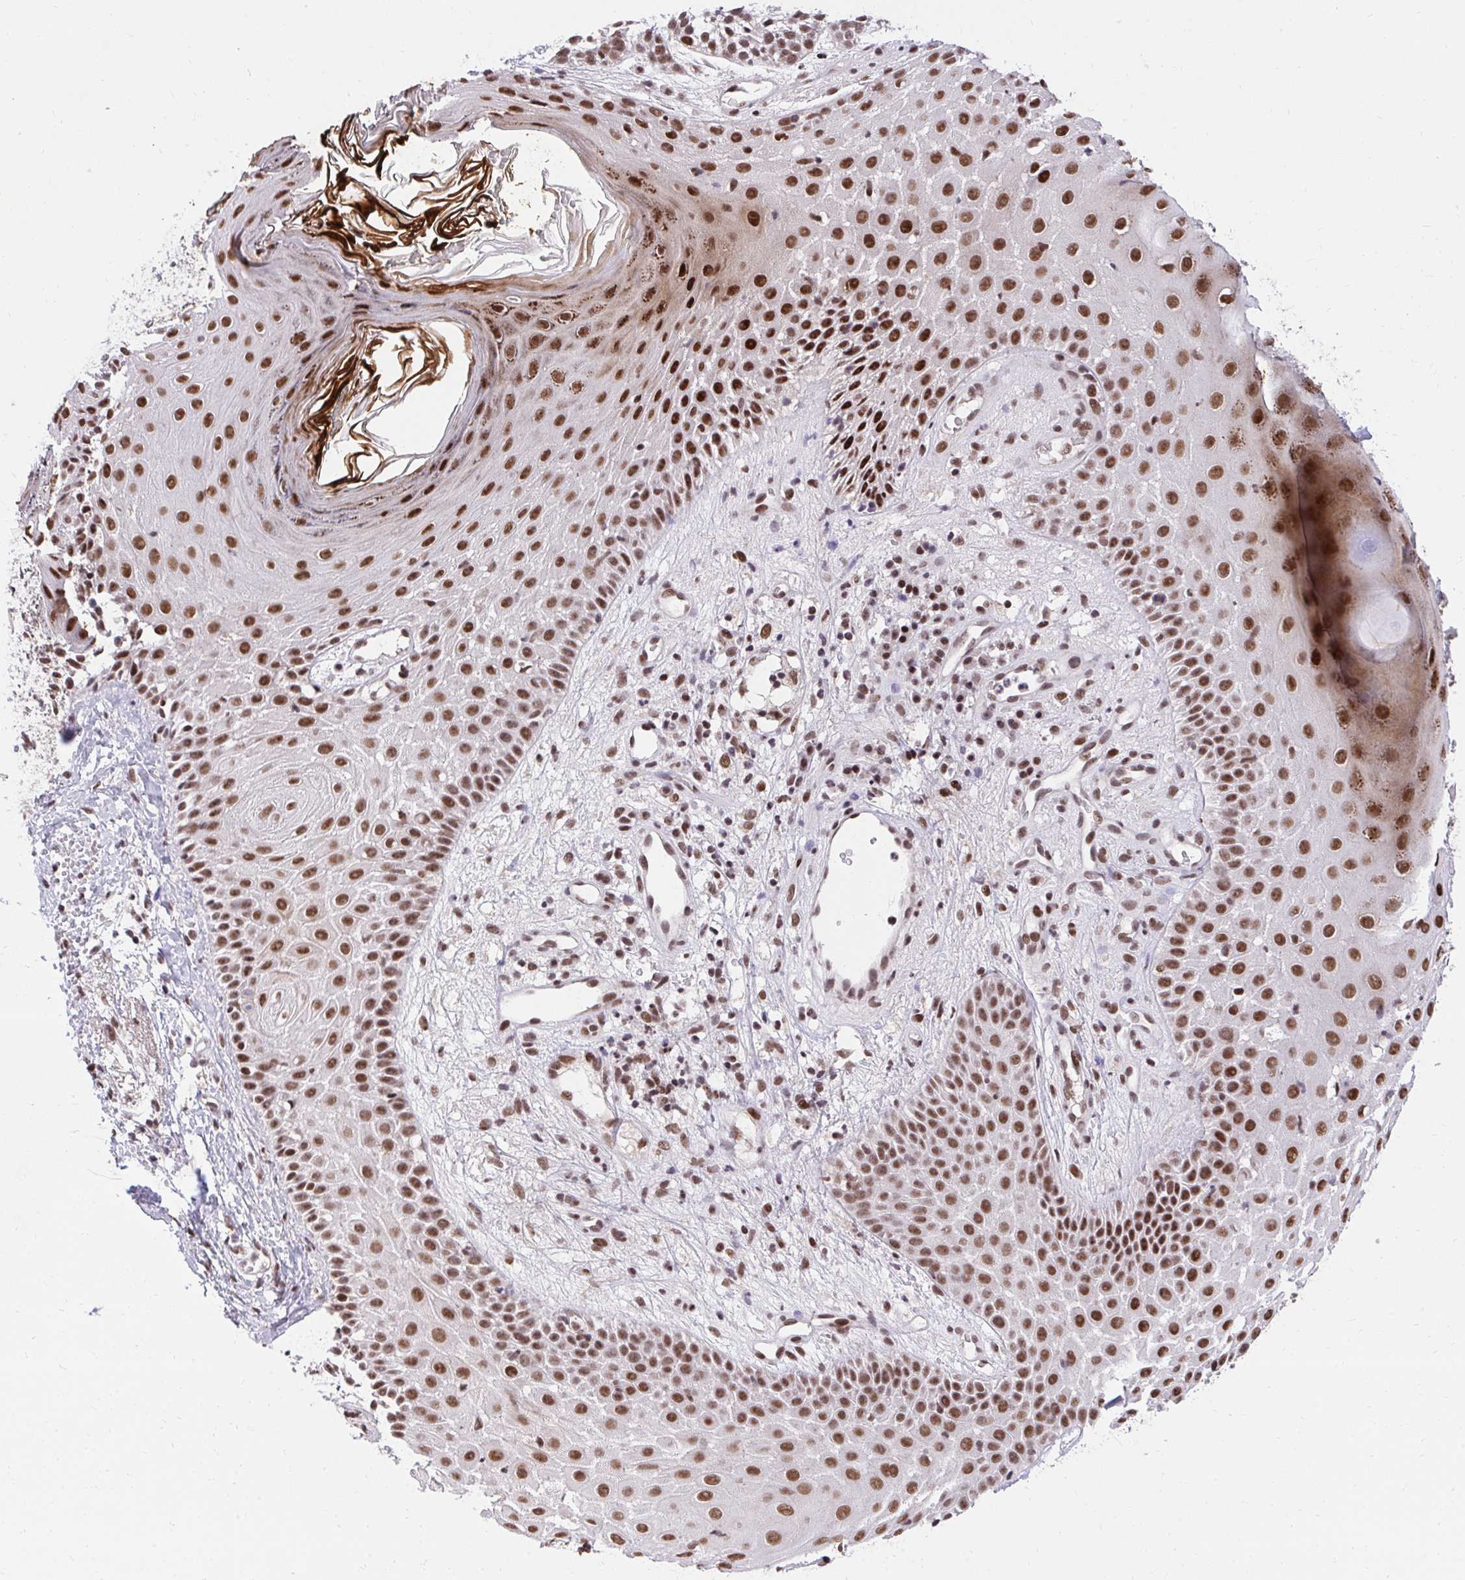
{"staining": {"intensity": "moderate", "quantity": ">75%", "location": "nuclear"}, "tissue": "skin cancer", "cell_type": "Tumor cells", "image_type": "cancer", "snomed": [{"axis": "morphology", "description": "Basal cell carcinoma"}, {"axis": "topography", "description": "Skin"}, {"axis": "topography", "description": "Skin of scalp"}], "caption": "Immunohistochemistry (IHC) of skin basal cell carcinoma exhibits medium levels of moderate nuclear staining in about >75% of tumor cells.", "gene": "SYNE4", "patient": {"sex": "female", "age": 45}}